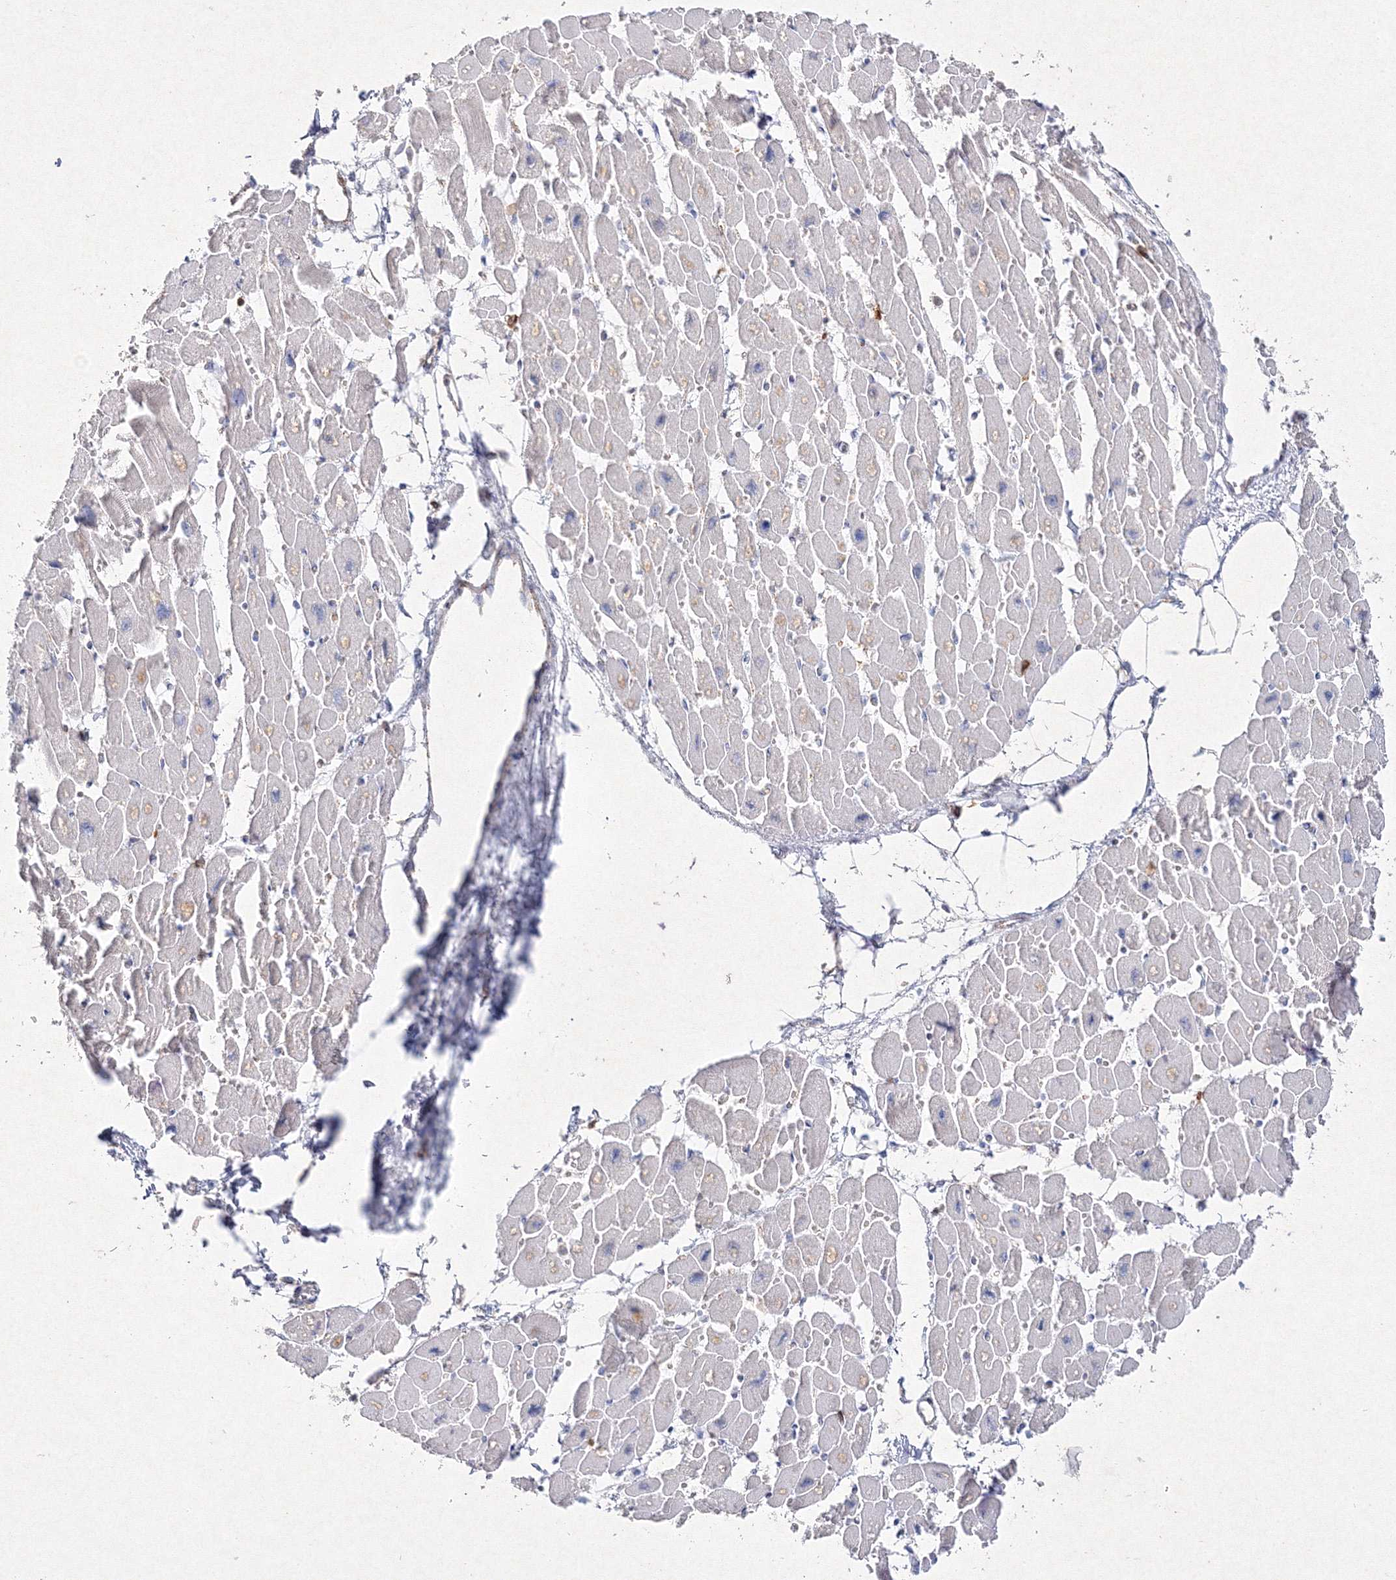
{"staining": {"intensity": "negative", "quantity": "none", "location": "none"}, "tissue": "heart muscle", "cell_type": "Cardiomyocytes", "image_type": "normal", "snomed": [{"axis": "morphology", "description": "Normal tissue, NOS"}, {"axis": "topography", "description": "Heart"}], "caption": "This is an immunohistochemistry micrograph of normal heart muscle. There is no staining in cardiomyocytes.", "gene": "HCST", "patient": {"sex": "female", "age": 54}}